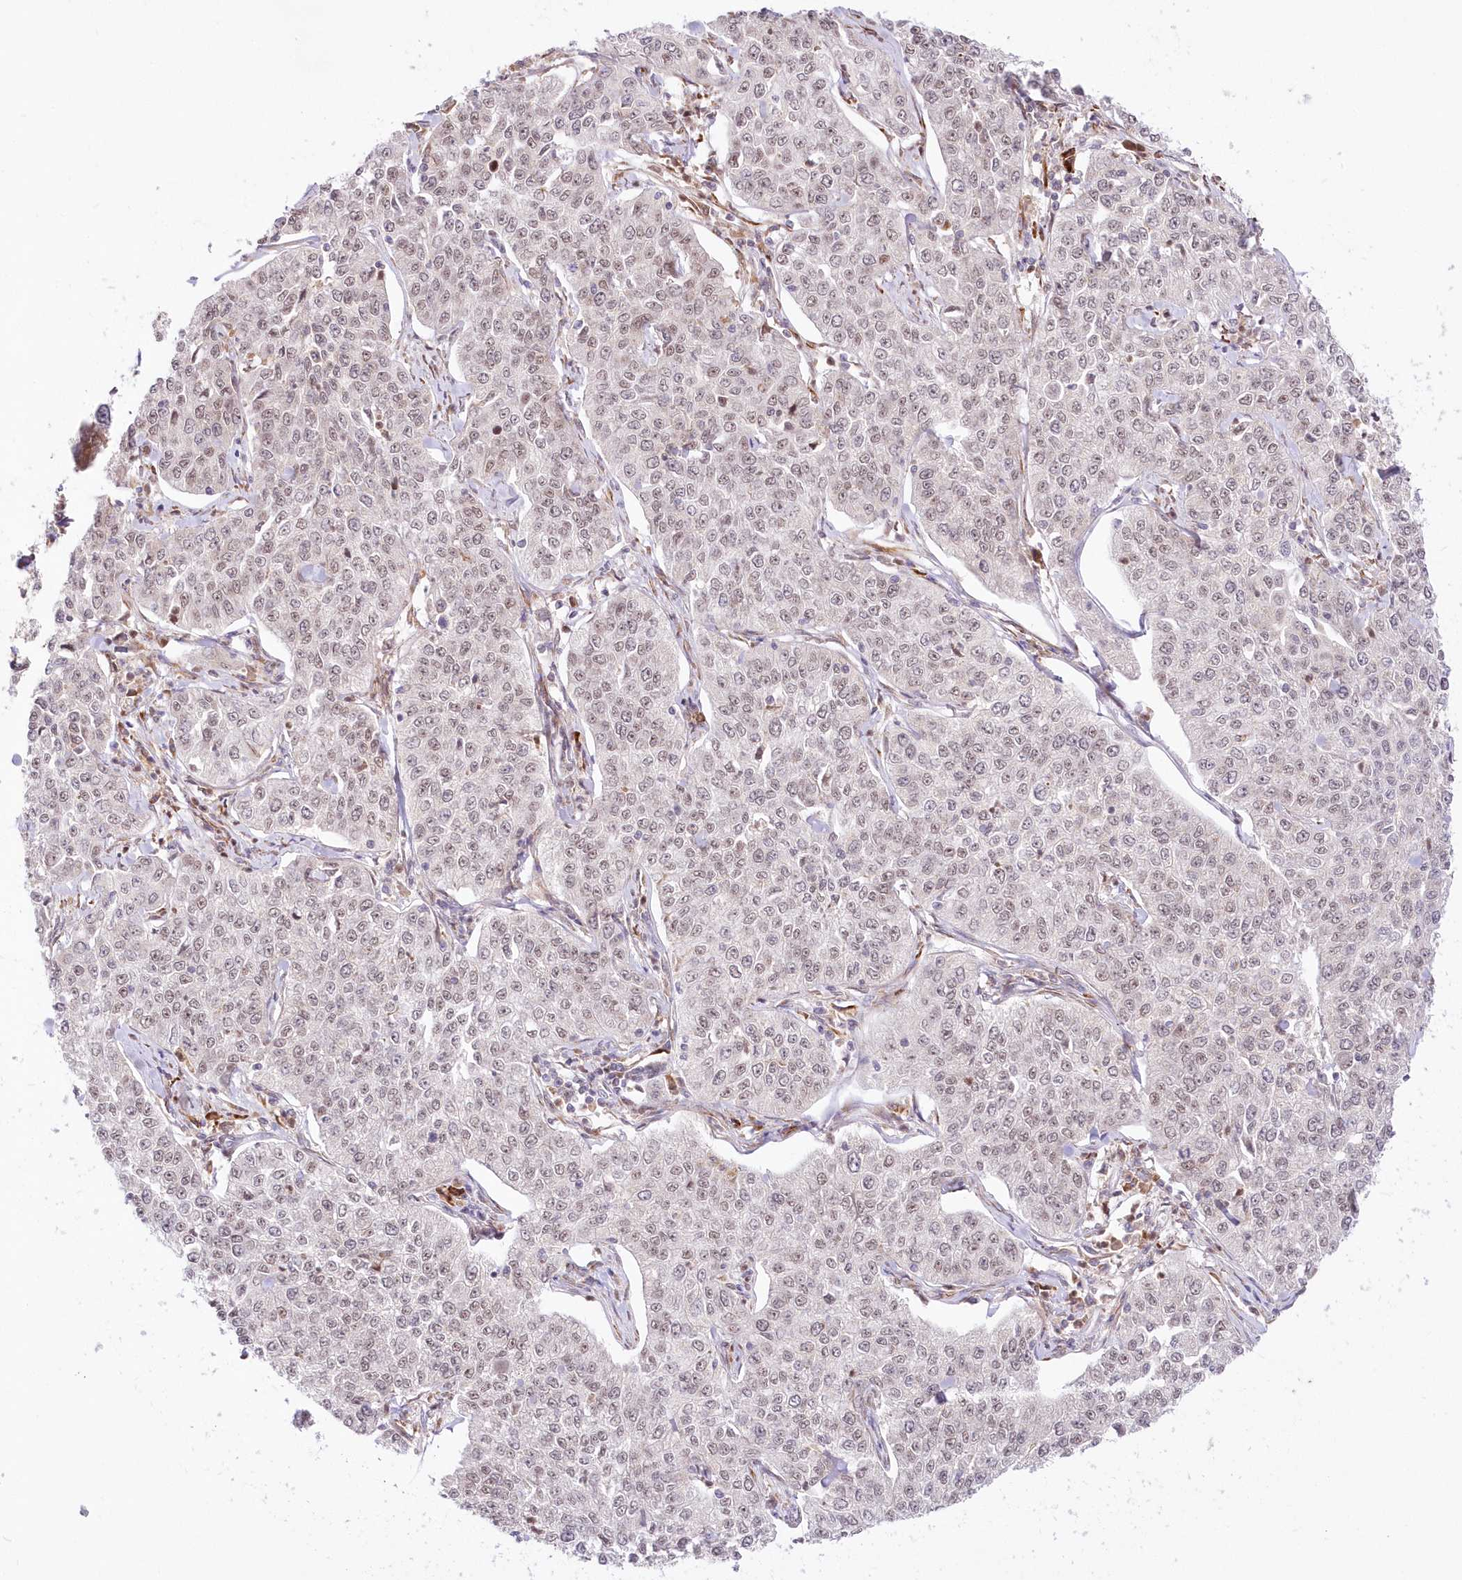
{"staining": {"intensity": "negative", "quantity": "none", "location": "none"}, "tissue": "cervical cancer", "cell_type": "Tumor cells", "image_type": "cancer", "snomed": [{"axis": "morphology", "description": "Squamous cell carcinoma, NOS"}, {"axis": "topography", "description": "Cervix"}], "caption": "There is no significant staining in tumor cells of cervical cancer (squamous cell carcinoma). (Brightfield microscopy of DAB immunohistochemistry (IHC) at high magnification).", "gene": "LDB1", "patient": {"sex": "female", "age": 35}}